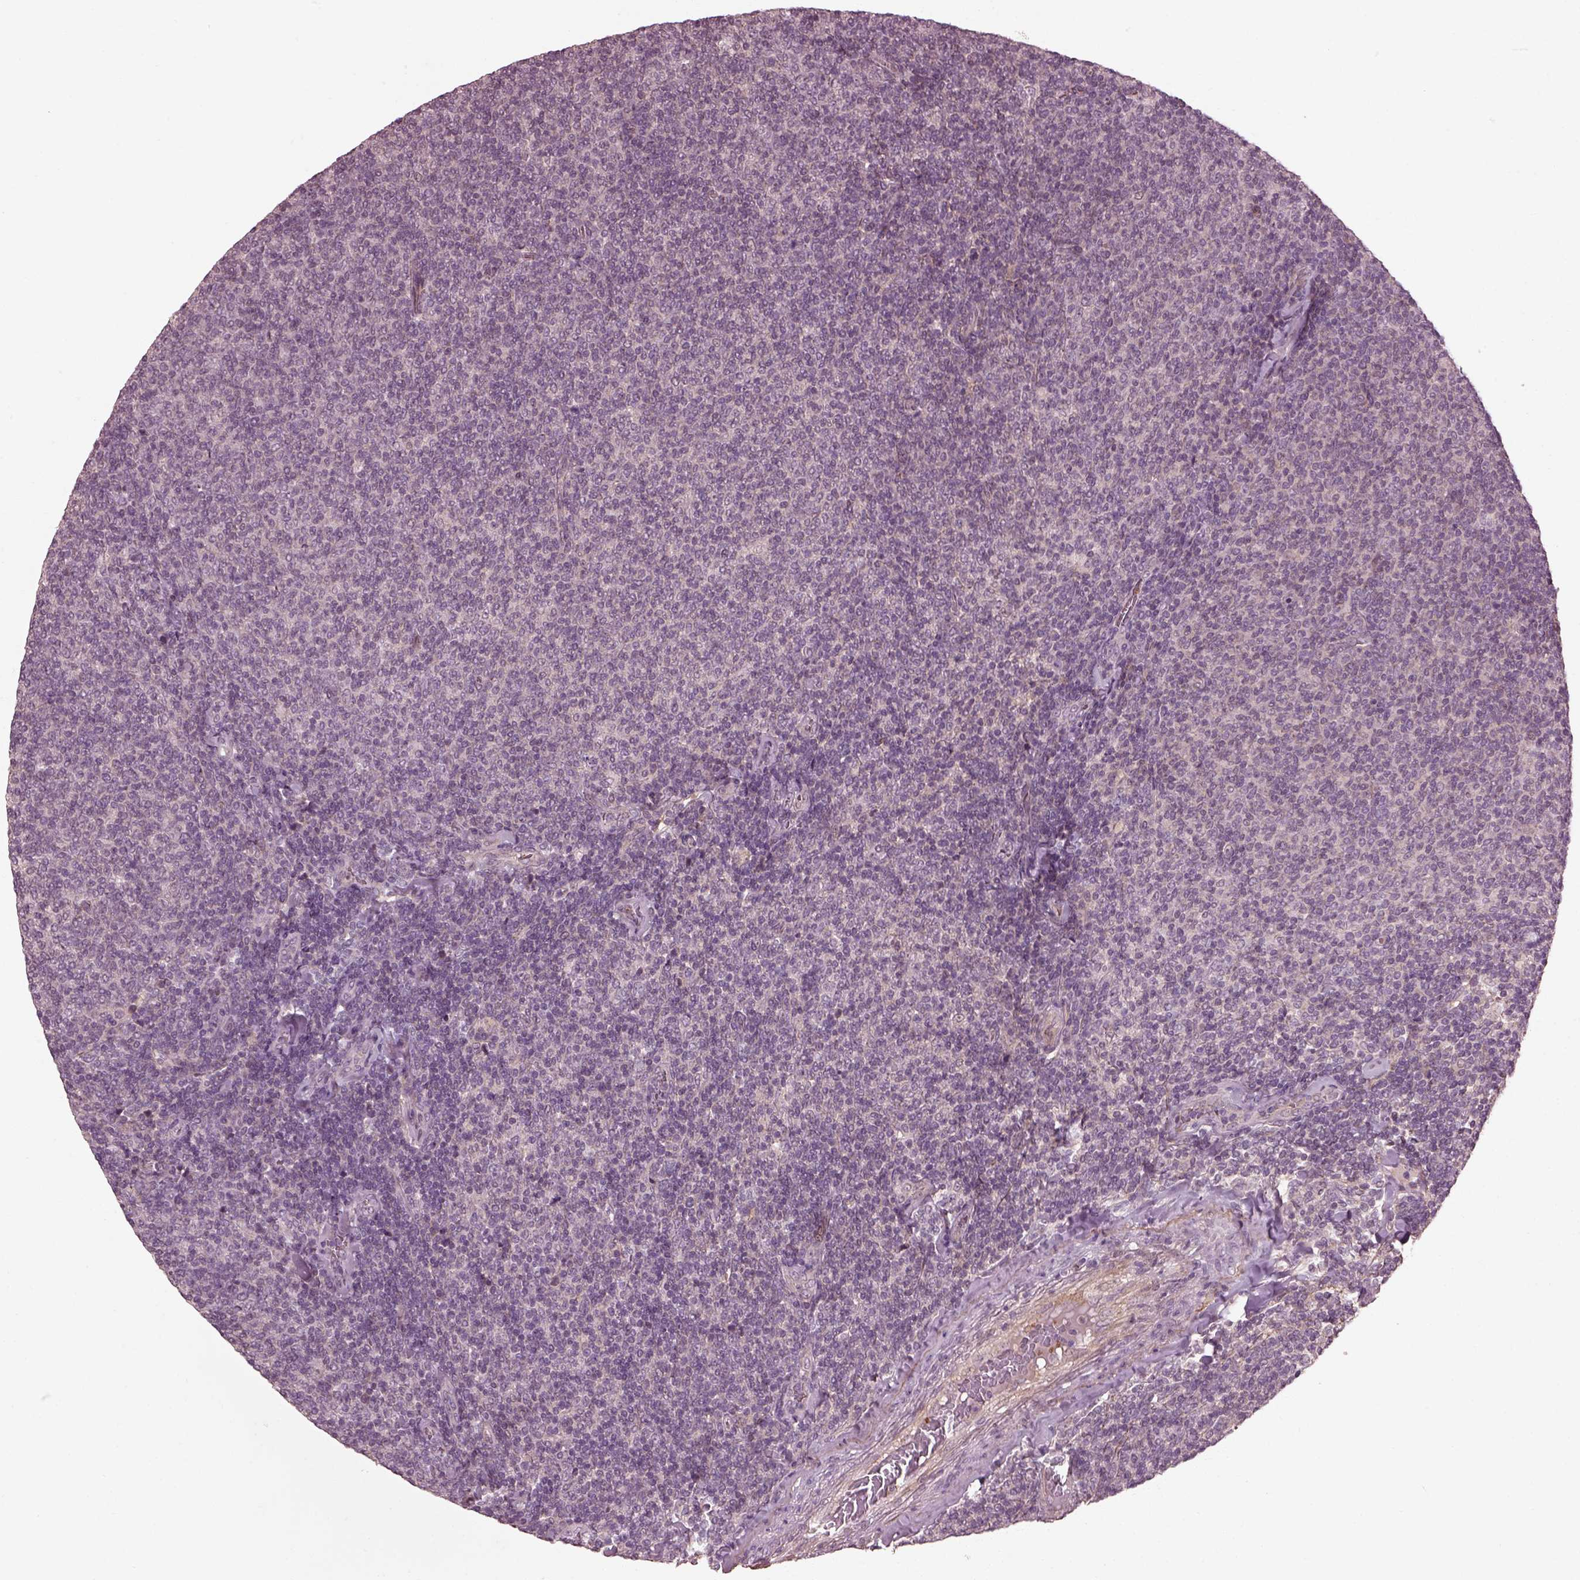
{"staining": {"intensity": "negative", "quantity": "none", "location": "none"}, "tissue": "lymphoma", "cell_type": "Tumor cells", "image_type": "cancer", "snomed": [{"axis": "morphology", "description": "Malignant lymphoma, non-Hodgkin's type, Low grade"}, {"axis": "topography", "description": "Lymph node"}], "caption": "Immunohistochemistry (IHC) of human low-grade malignant lymphoma, non-Hodgkin's type shows no staining in tumor cells.", "gene": "EFEMP1", "patient": {"sex": "male", "age": 52}}